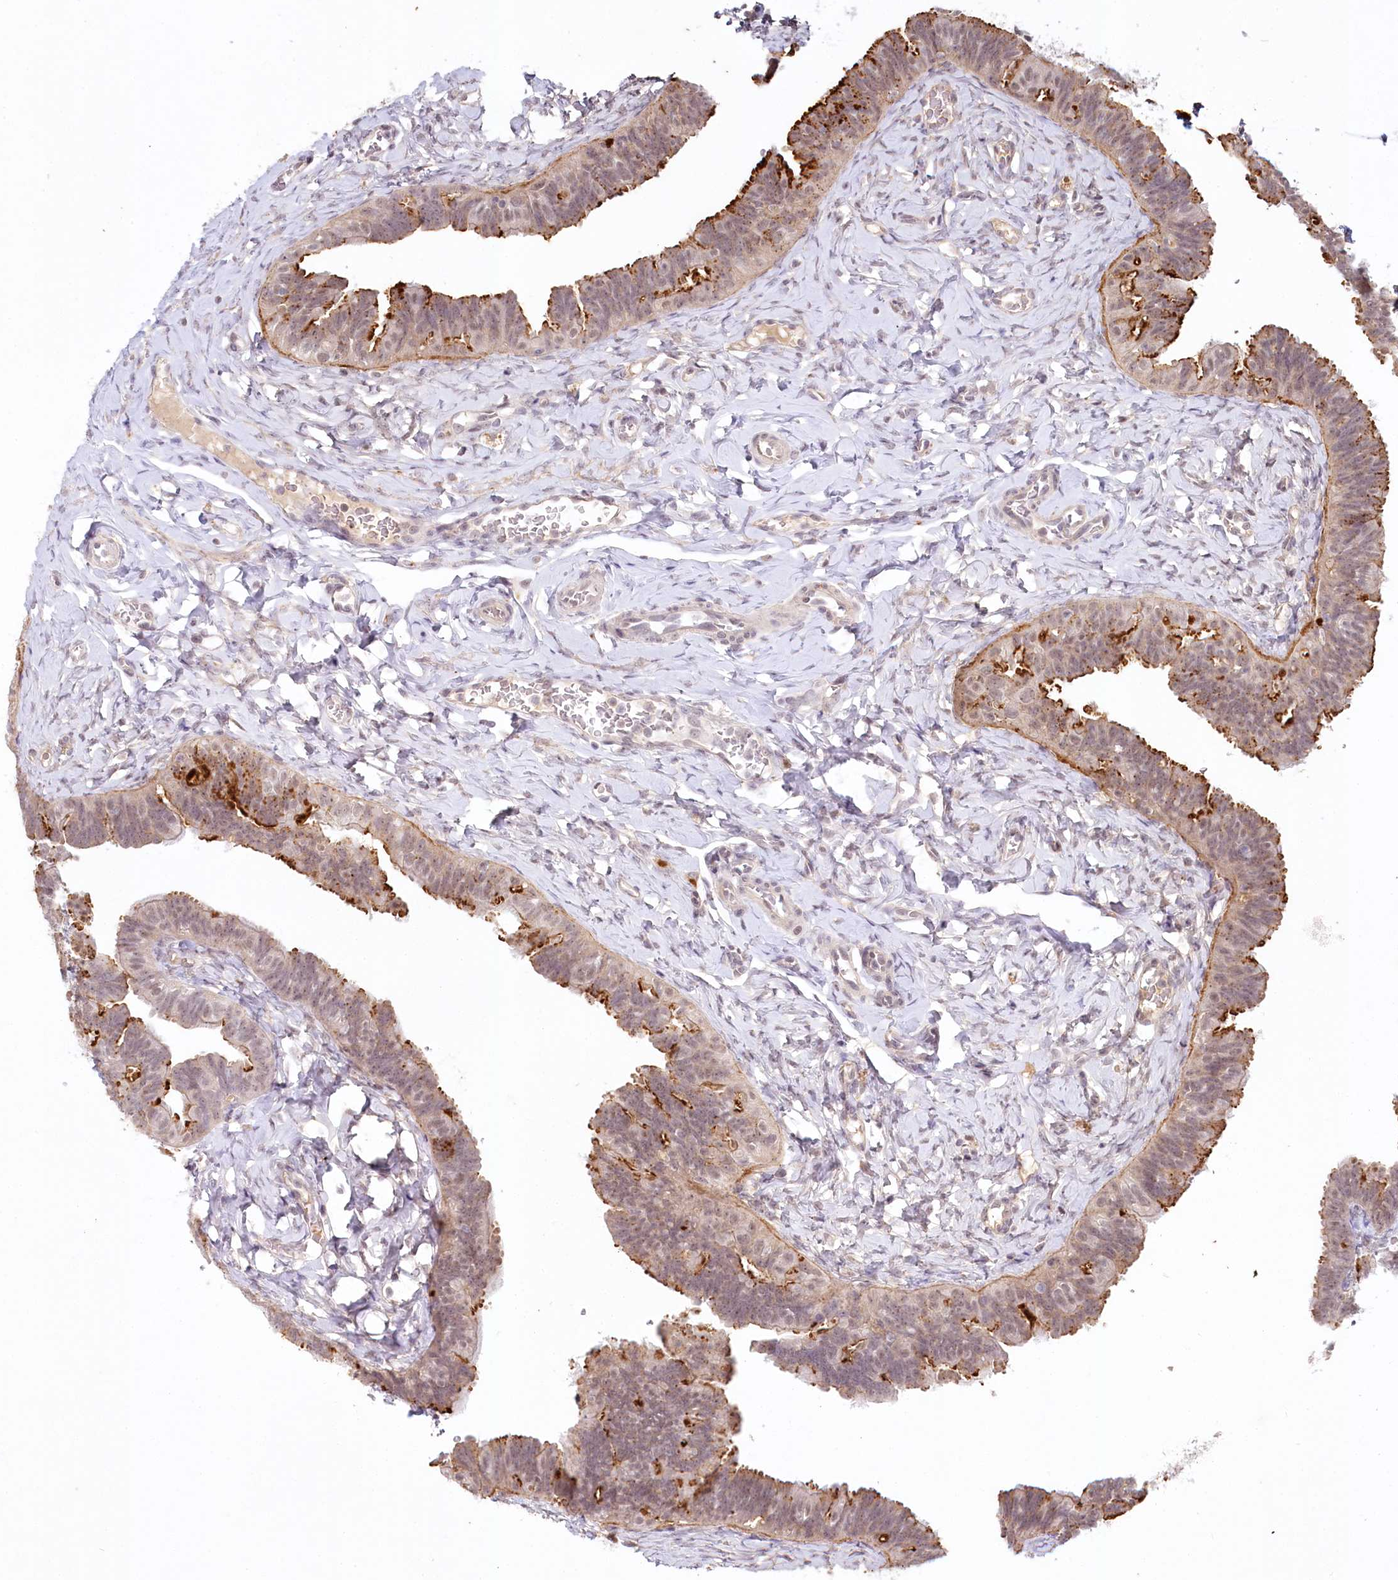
{"staining": {"intensity": "moderate", "quantity": "25%-75%", "location": "cytoplasmic/membranous,nuclear"}, "tissue": "fallopian tube", "cell_type": "Glandular cells", "image_type": "normal", "snomed": [{"axis": "morphology", "description": "Normal tissue, NOS"}, {"axis": "topography", "description": "Fallopian tube"}], "caption": "High-magnification brightfield microscopy of normal fallopian tube stained with DAB (3,3'-diaminobenzidine) (brown) and counterstained with hematoxylin (blue). glandular cells exhibit moderate cytoplasmic/membranous,nuclear positivity is appreciated in approximately25%-75% of cells.", "gene": "AMTN", "patient": {"sex": "female", "age": 65}}